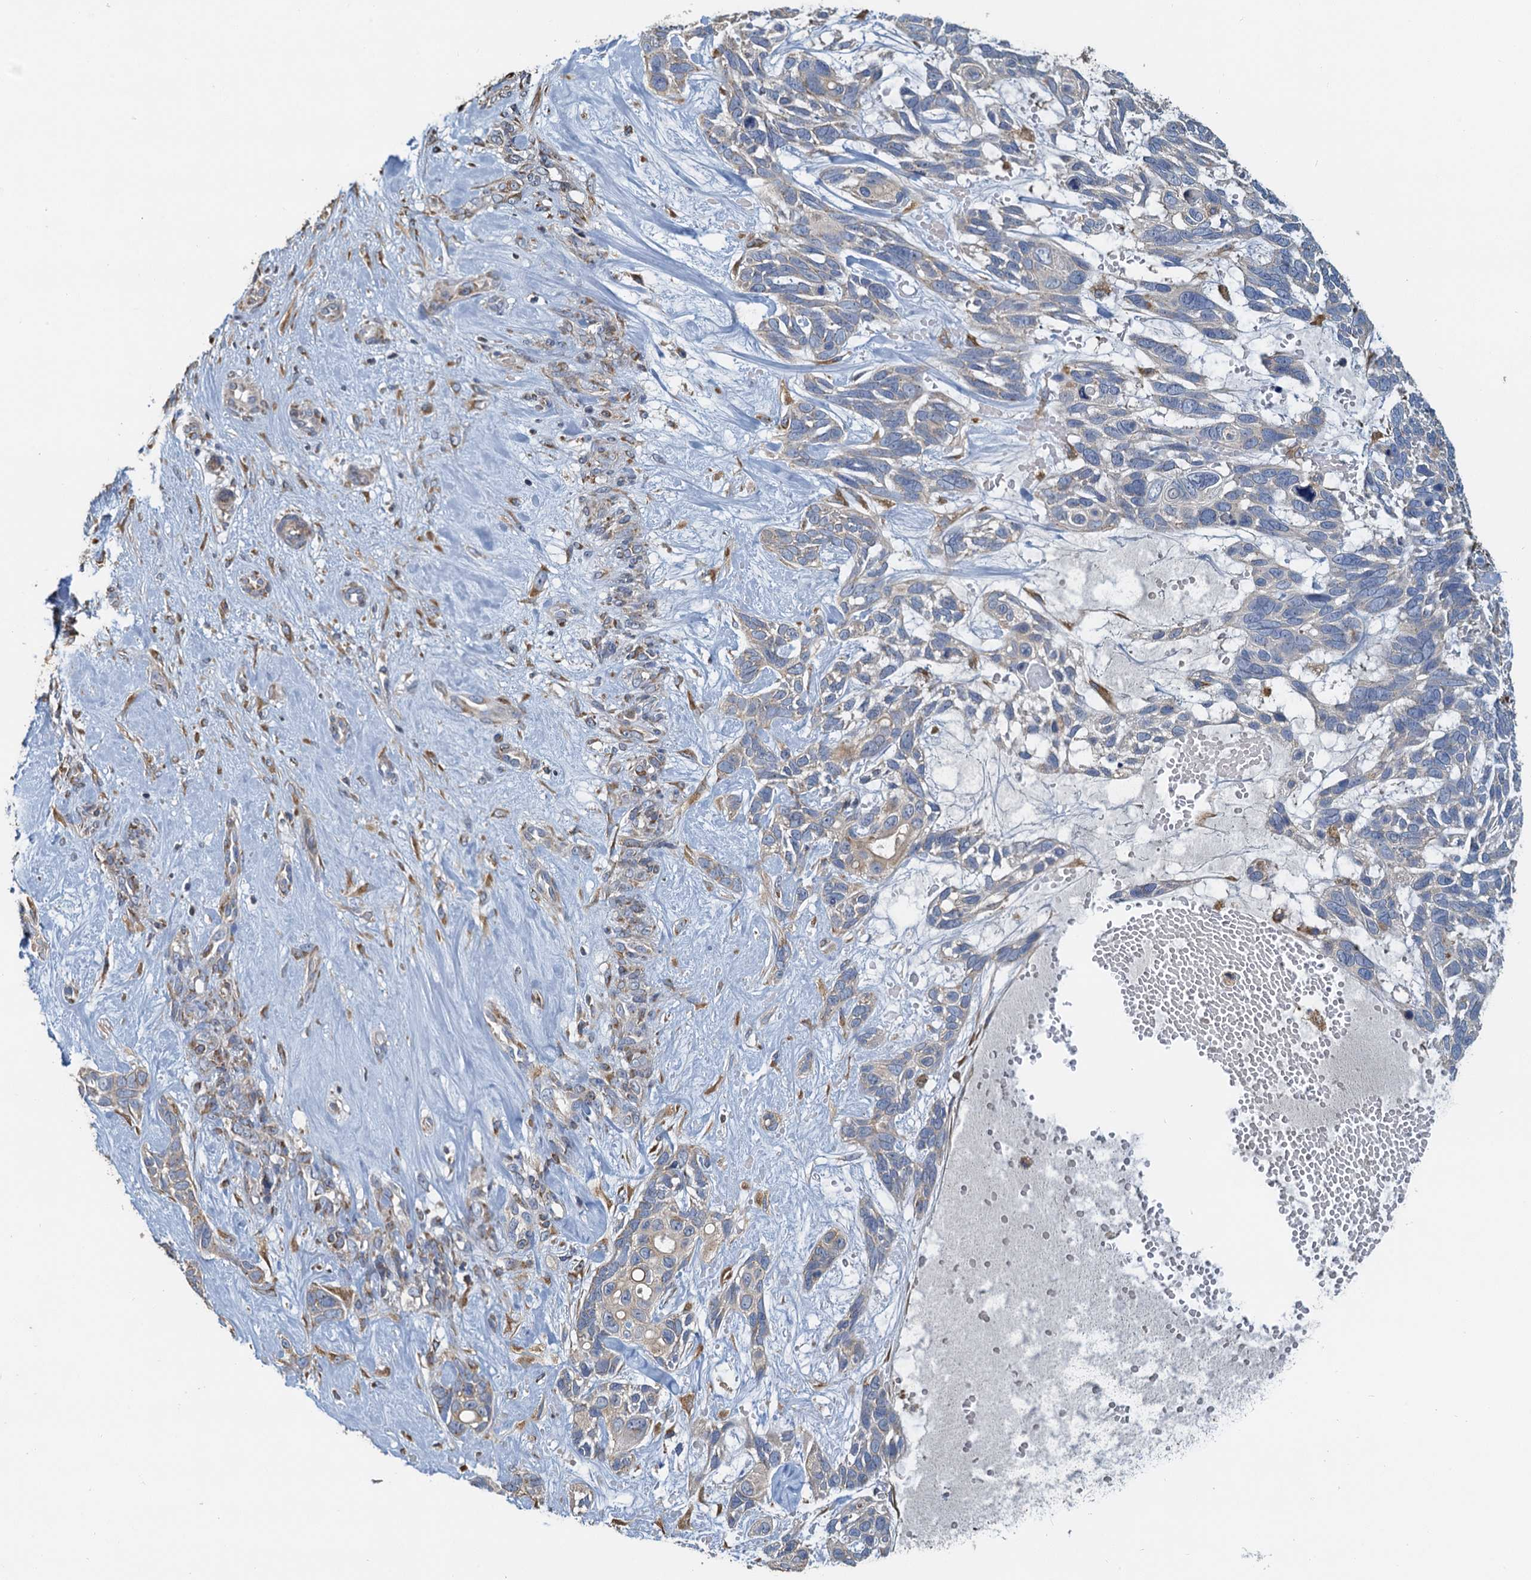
{"staining": {"intensity": "weak", "quantity": "<25%", "location": "cytoplasmic/membranous"}, "tissue": "skin cancer", "cell_type": "Tumor cells", "image_type": "cancer", "snomed": [{"axis": "morphology", "description": "Basal cell carcinoma"}, {"axis": "topography", "description": "Skin"}], "caption": "A high-resolution photomicrograph shows IHC staining of skin basal cell carcinoma, which displays no significant expression in tumor cells. (Brightfield microscopy of DAB (3,3'-diaminobenzidine) IHC at high magnification).", "gene": "NKAPD1", "patient": {"sex": "male", "age": 88}}